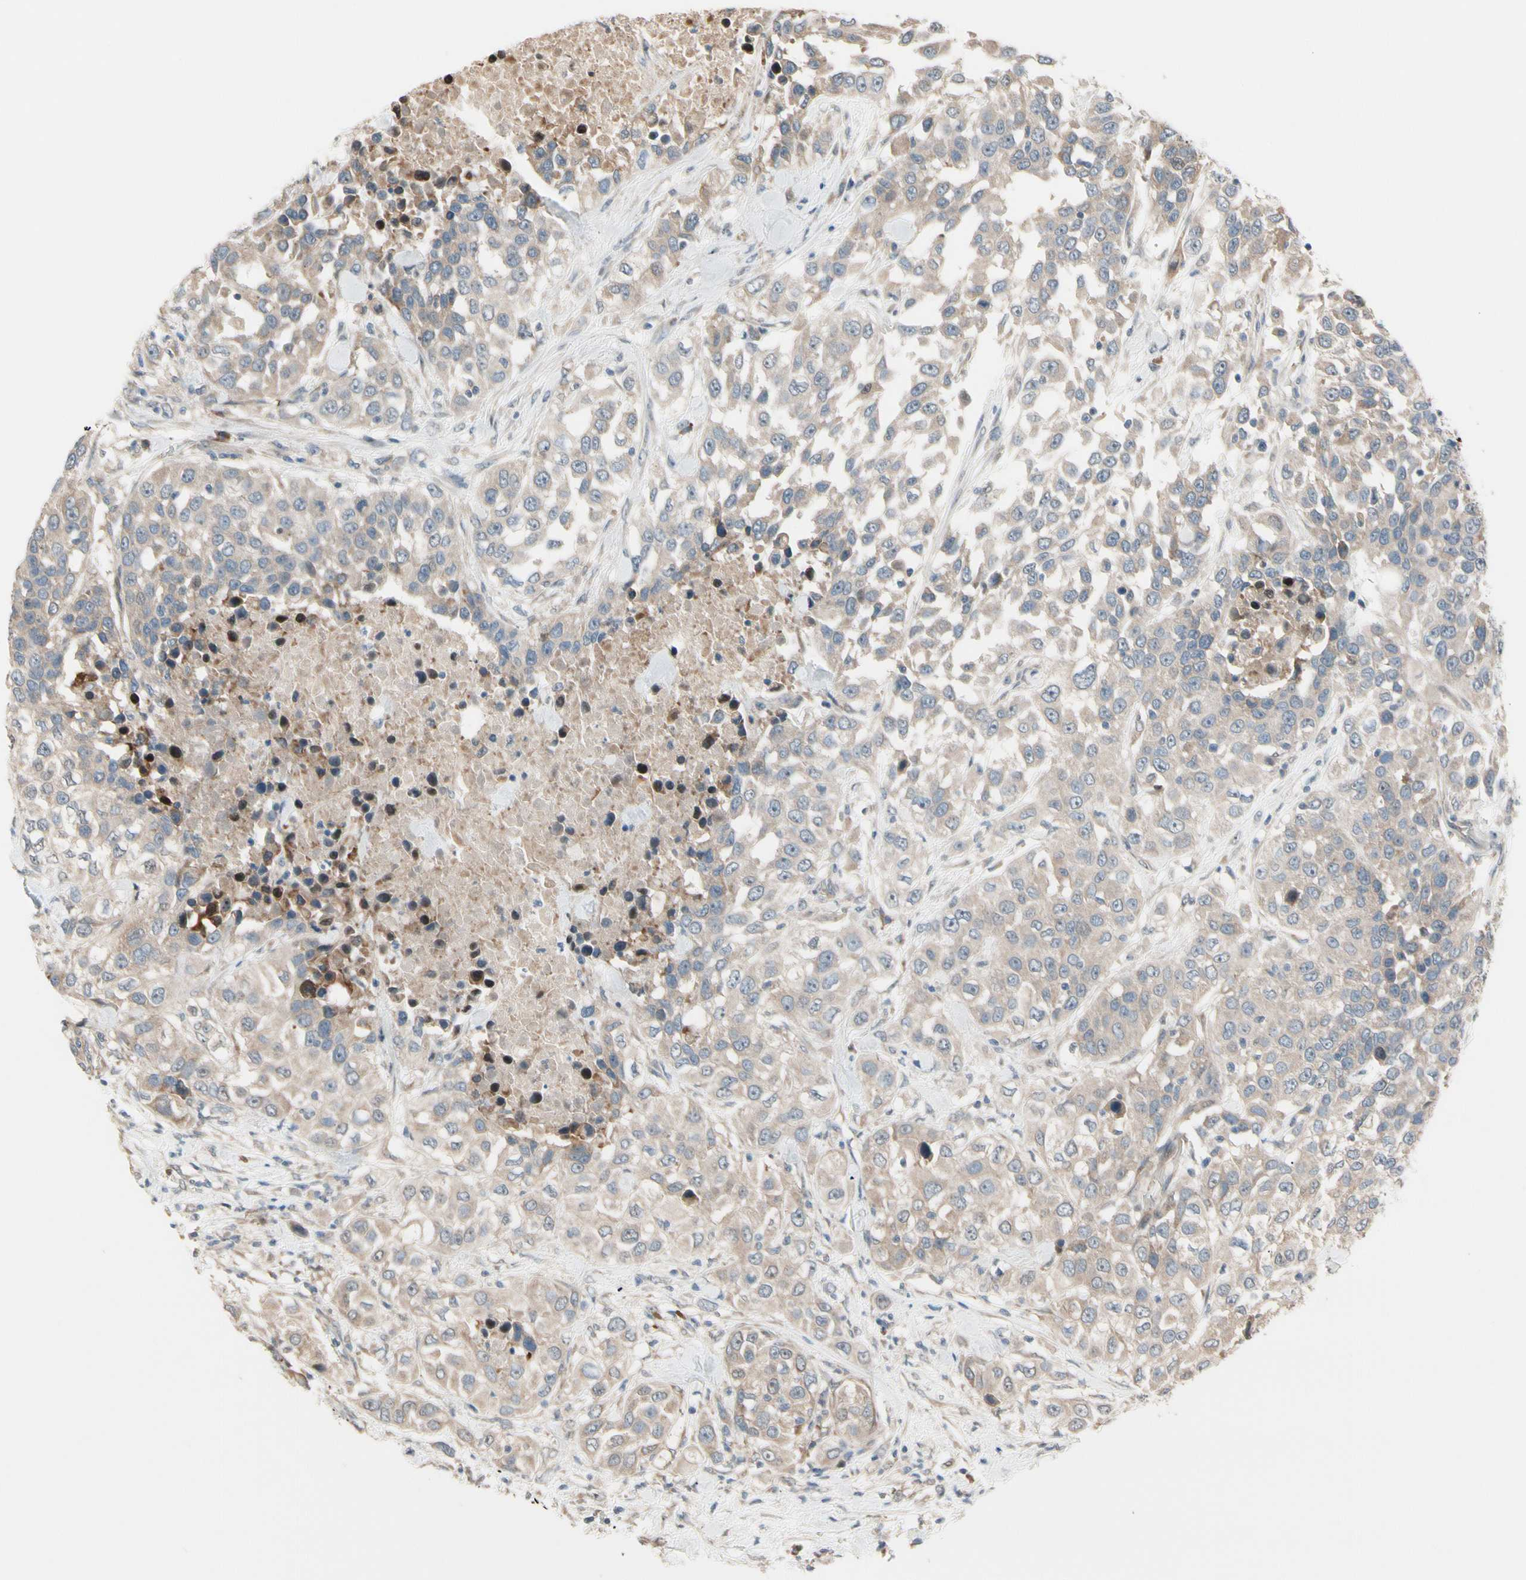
{"staining": {"intensity": "weak", "quantity": ">75%", "location": "cytoplasmic/membranous"}, "tissue": "urothelial cancer", "cell_type": "Tumor cells", "image_type": "cancer", "snomed": [{"axis": "morphology", "description": "Urothelial carcinoma, High grade"}, {"axis": "topography", "description": "Urinary bladder"}], "caption": "IHC photomicrograph of neoplastic tissue: human urothelial carcinoma (high-grade) stained using IHC exhibits low levels of weak protein expression localized specifically in the cytoplasmic/membranous of tumor cells, appearing as a cytoplasmic/membranous brown color.", "gene": "SNX29", "patient": {"sex": "female", "age": 80}}